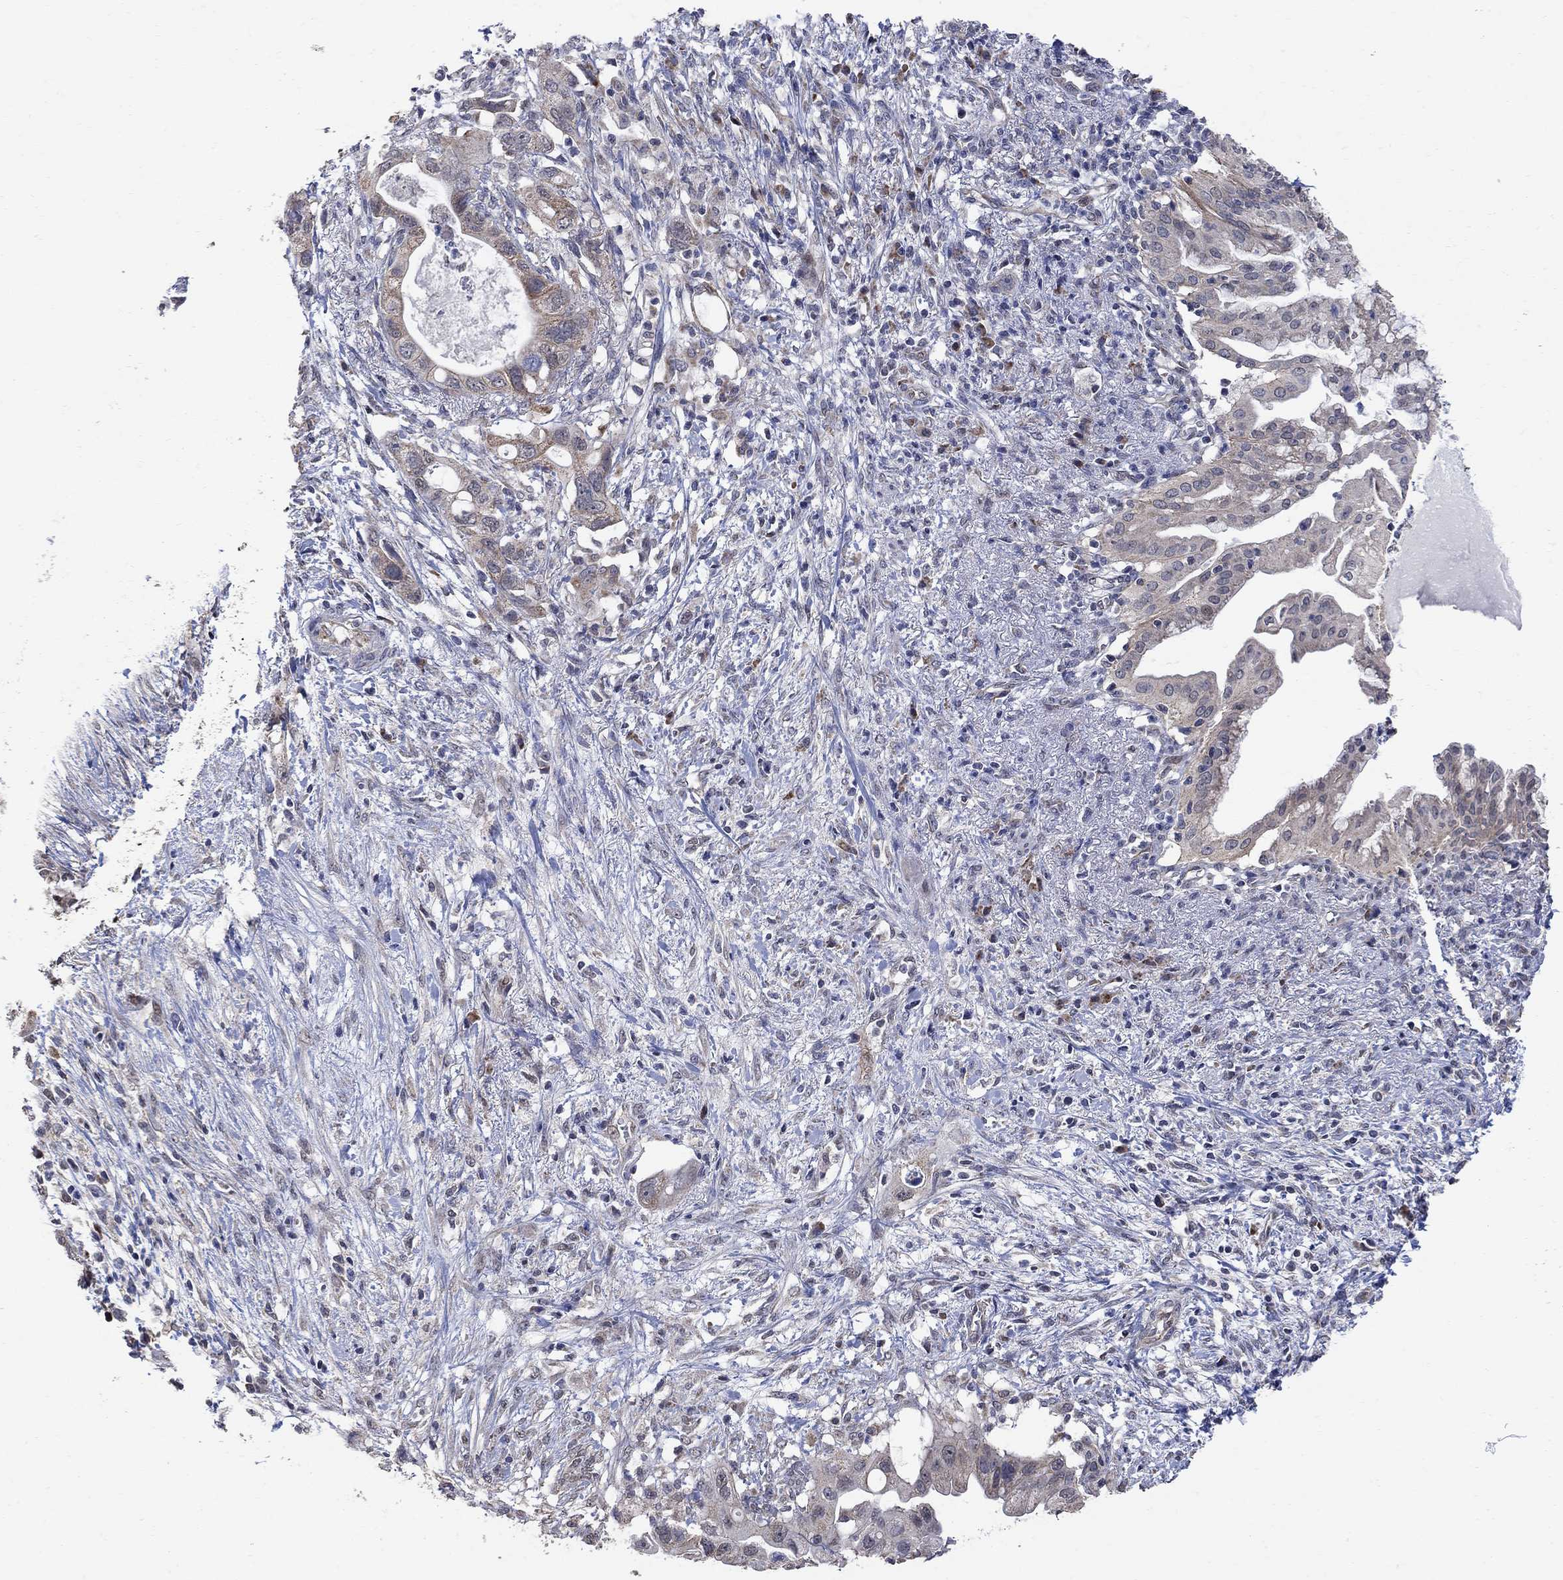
{"staining": {"intensity": "moderate", "quantity": "<25%", "location": "cytoplasmic/membranous"}, "tissue": "pancreatic cancer", "cell_type": "Tumor cells", "image_type": "cancer", "snomed": [{"axis": "morphology", "description": "Adenocarcinoma, NOS"}, {"axis": "topography", "description": "Pancreas"}], "caption": "Immunohistochemistry micrograph of neoplastic tissue: pancreatic adenocarcinoma stained using immunohistochemistry (IHC) displays low levels of moderate protein expression localized specifically in the cytoplasmic/membranous of tumor cells, appearing as a cytoplasmic/membranous brown color.", "gene": "ANKRA2", "patient": {"sex": "female", "age": 72}}